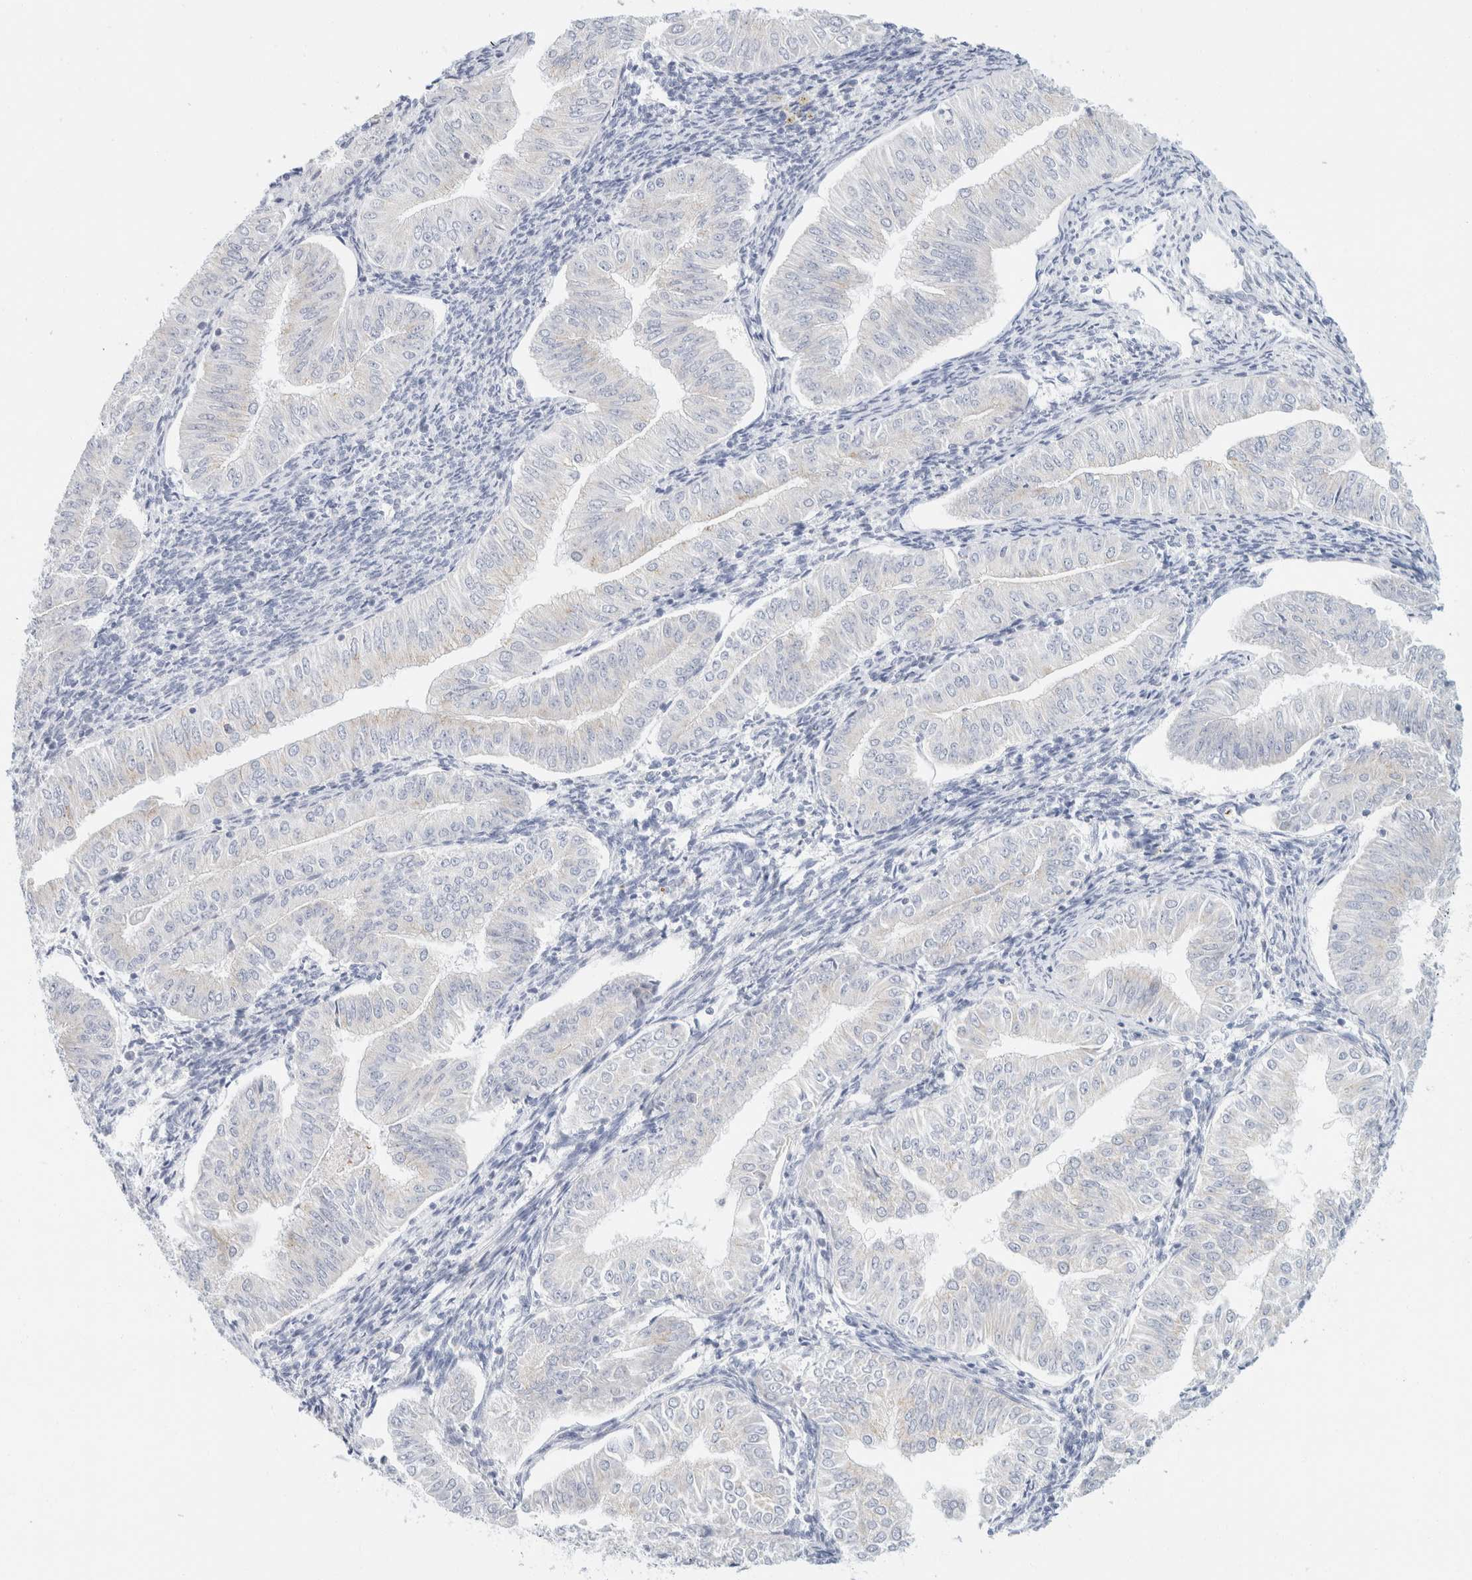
{"staining": {"intensity": "negative", "quantity": "none", "location": "none"}, "tissue": "endometrial cancer", "cell_type": "Tumor cells", "image_type": "cancer", "snomed": [{"axis": "morphology", "description": "Normal tissue, NOS"}, {"axis": "morphology", "description": "Adenocarcinoma, NOS"}, {"axis": "topography", "description": "Endometrium"}], "caption": "Tumor cells show no significant protein positivity in adenocarcinoma (endometrial).", "gene": "KRT20", "patient": {"sex": "female", "age": 53}}